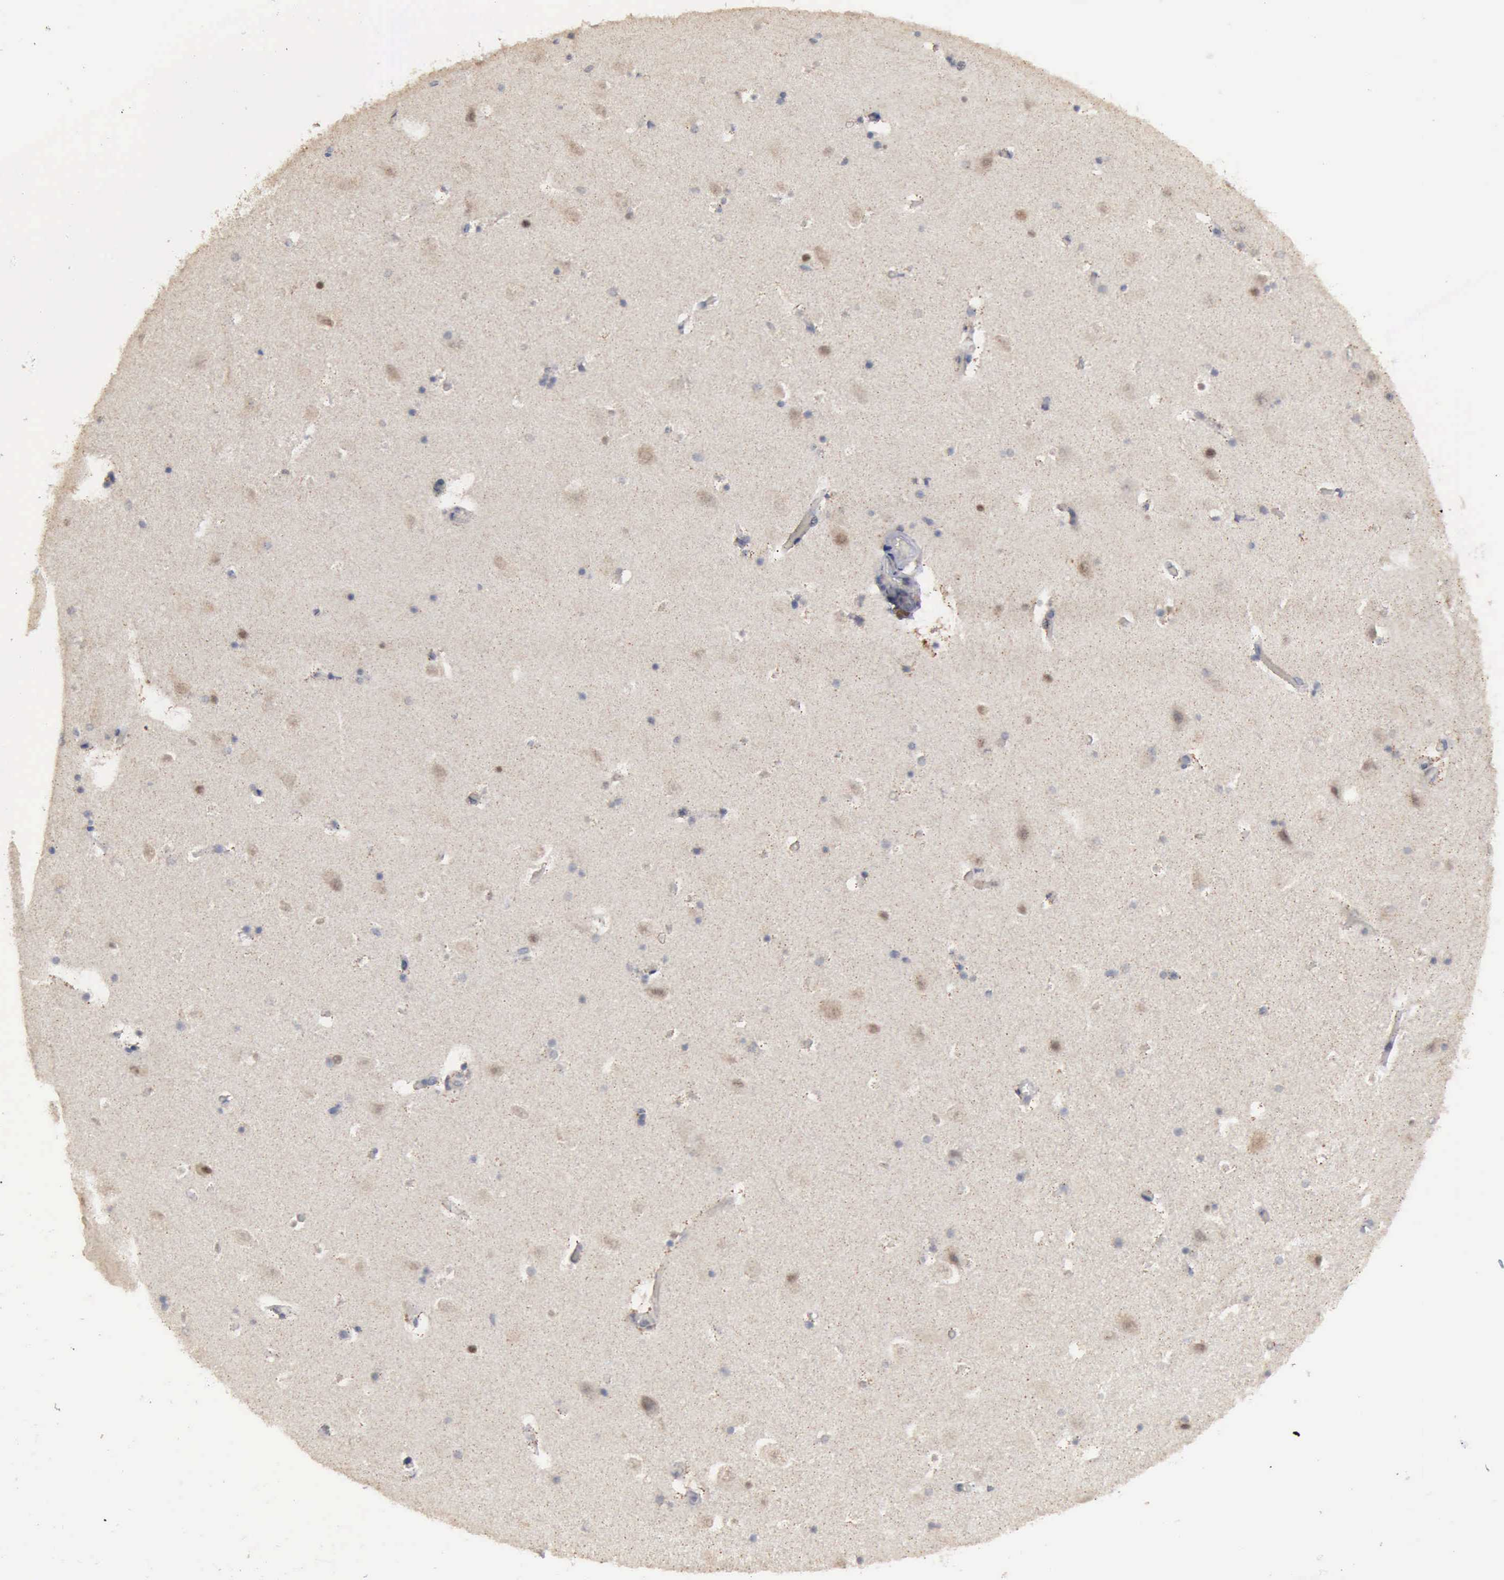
{"staining": {"intensity": "negative", "quantity": "none", "location": "none"}, "tissue": "hippocampus", "cell_type": "Glial cells", "image_type": "normal", "snomed": [{"axis": "morphology", "description": "Normal tissue, NOS"}, {"axis": "topography", "description": "Hippocampus"}], "caption": "High magnification brightfield microscopy of unremarkable hippocampus stained with DAB (brown) and counterstained with hematoxylin (blue): glial cells show no significant staining. (Brightfield microscopy of DAB (3,3'-diaminobenzidine) IHC at high magnification).", "gene": "CRKL", "patient": {"sex": "male", "age": 45}}